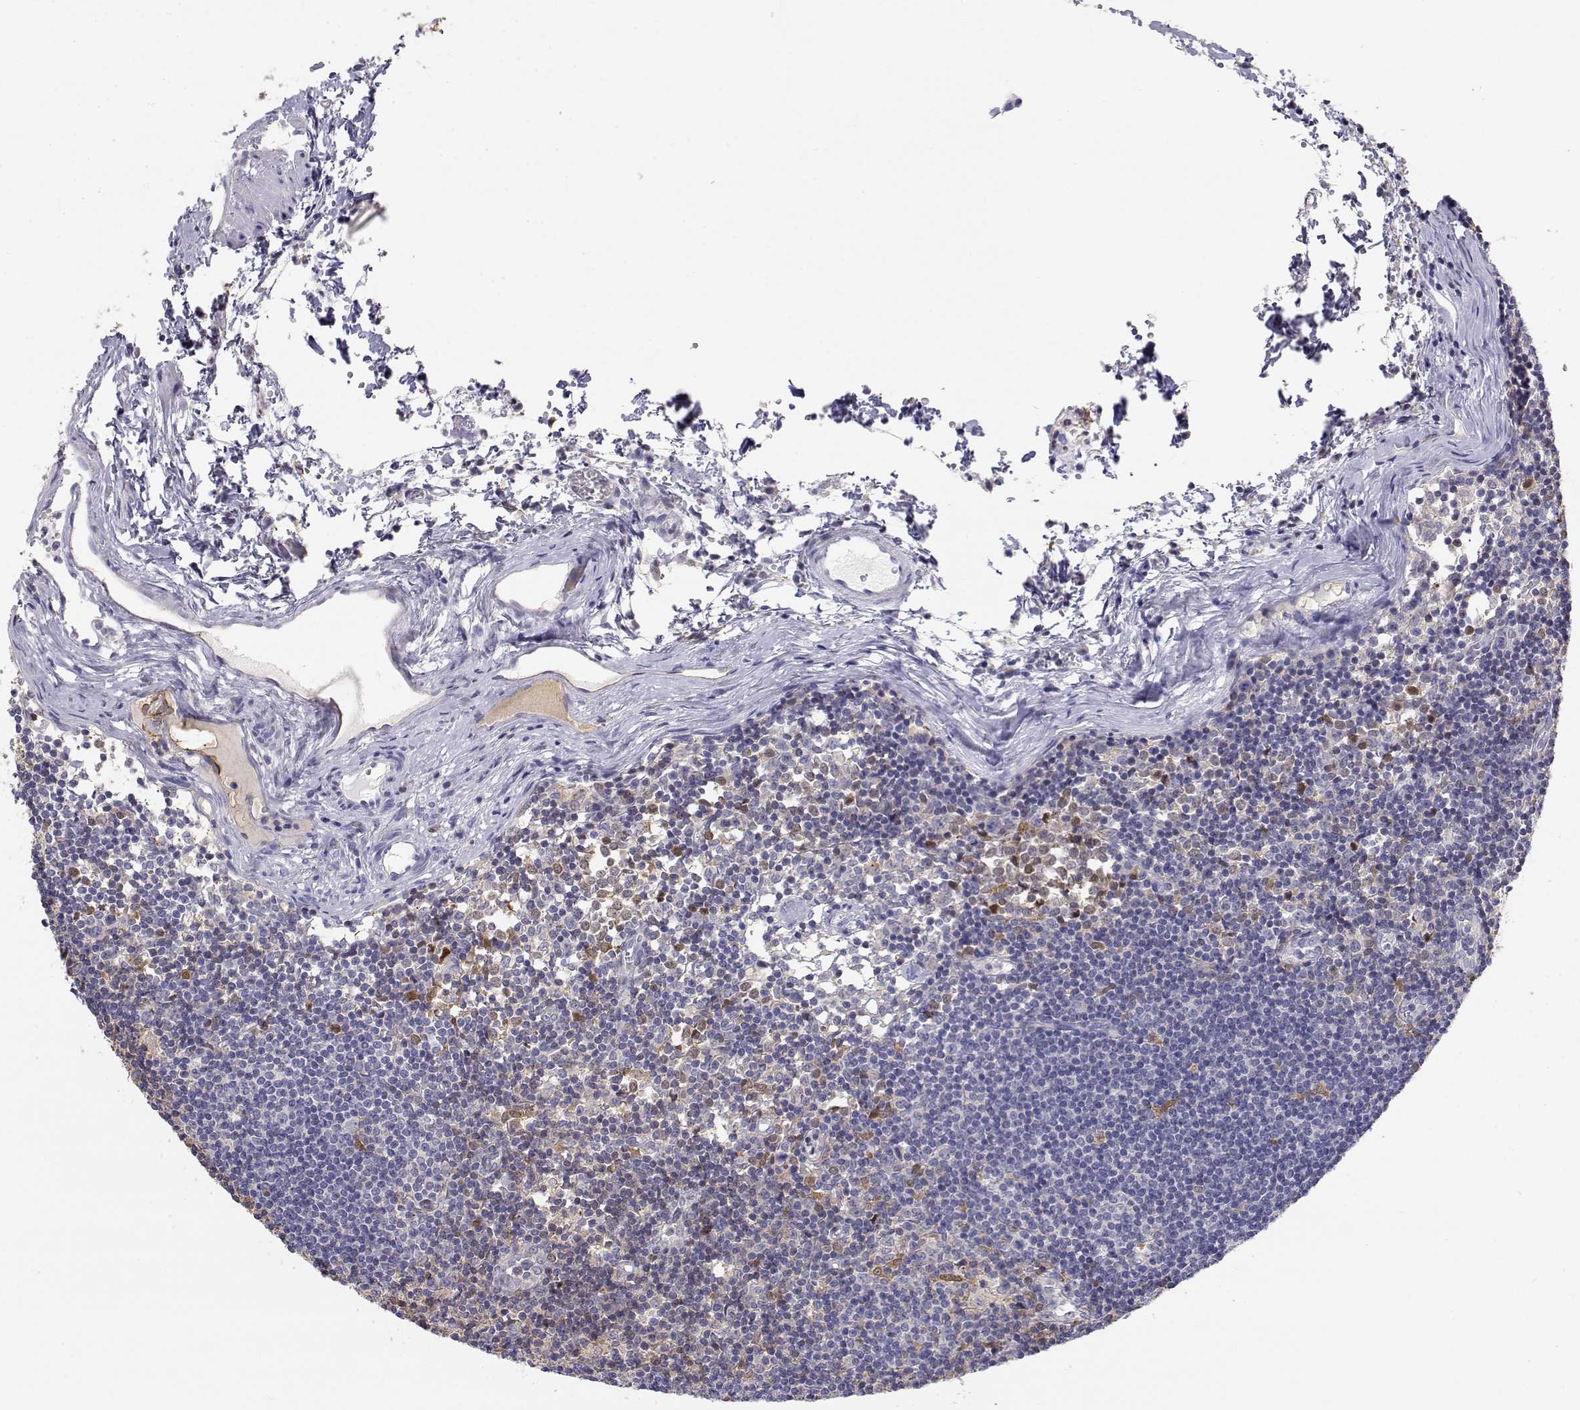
{"staining": {"intensity": "weak", "quantity": "<25%", "location": "nuclear"}, "tissue": "lymph node", "cell_type": "Germinal center cells", "image_type": "normal", "snomed": [{"axis": "morphology", "description": "Normal tissue, NOS"}, {"axis": "topography", "description": "Lymph node"}], "caption": "Immunohistochemistry (IHC) image of unremarkable lymph node: lymph node stained with DAB (3,3'-diaminobenzidine) reveals no significant protein expression in germinal center cells.", "gene": "ADA", "patient": {"sex": "female", "age": 52}}